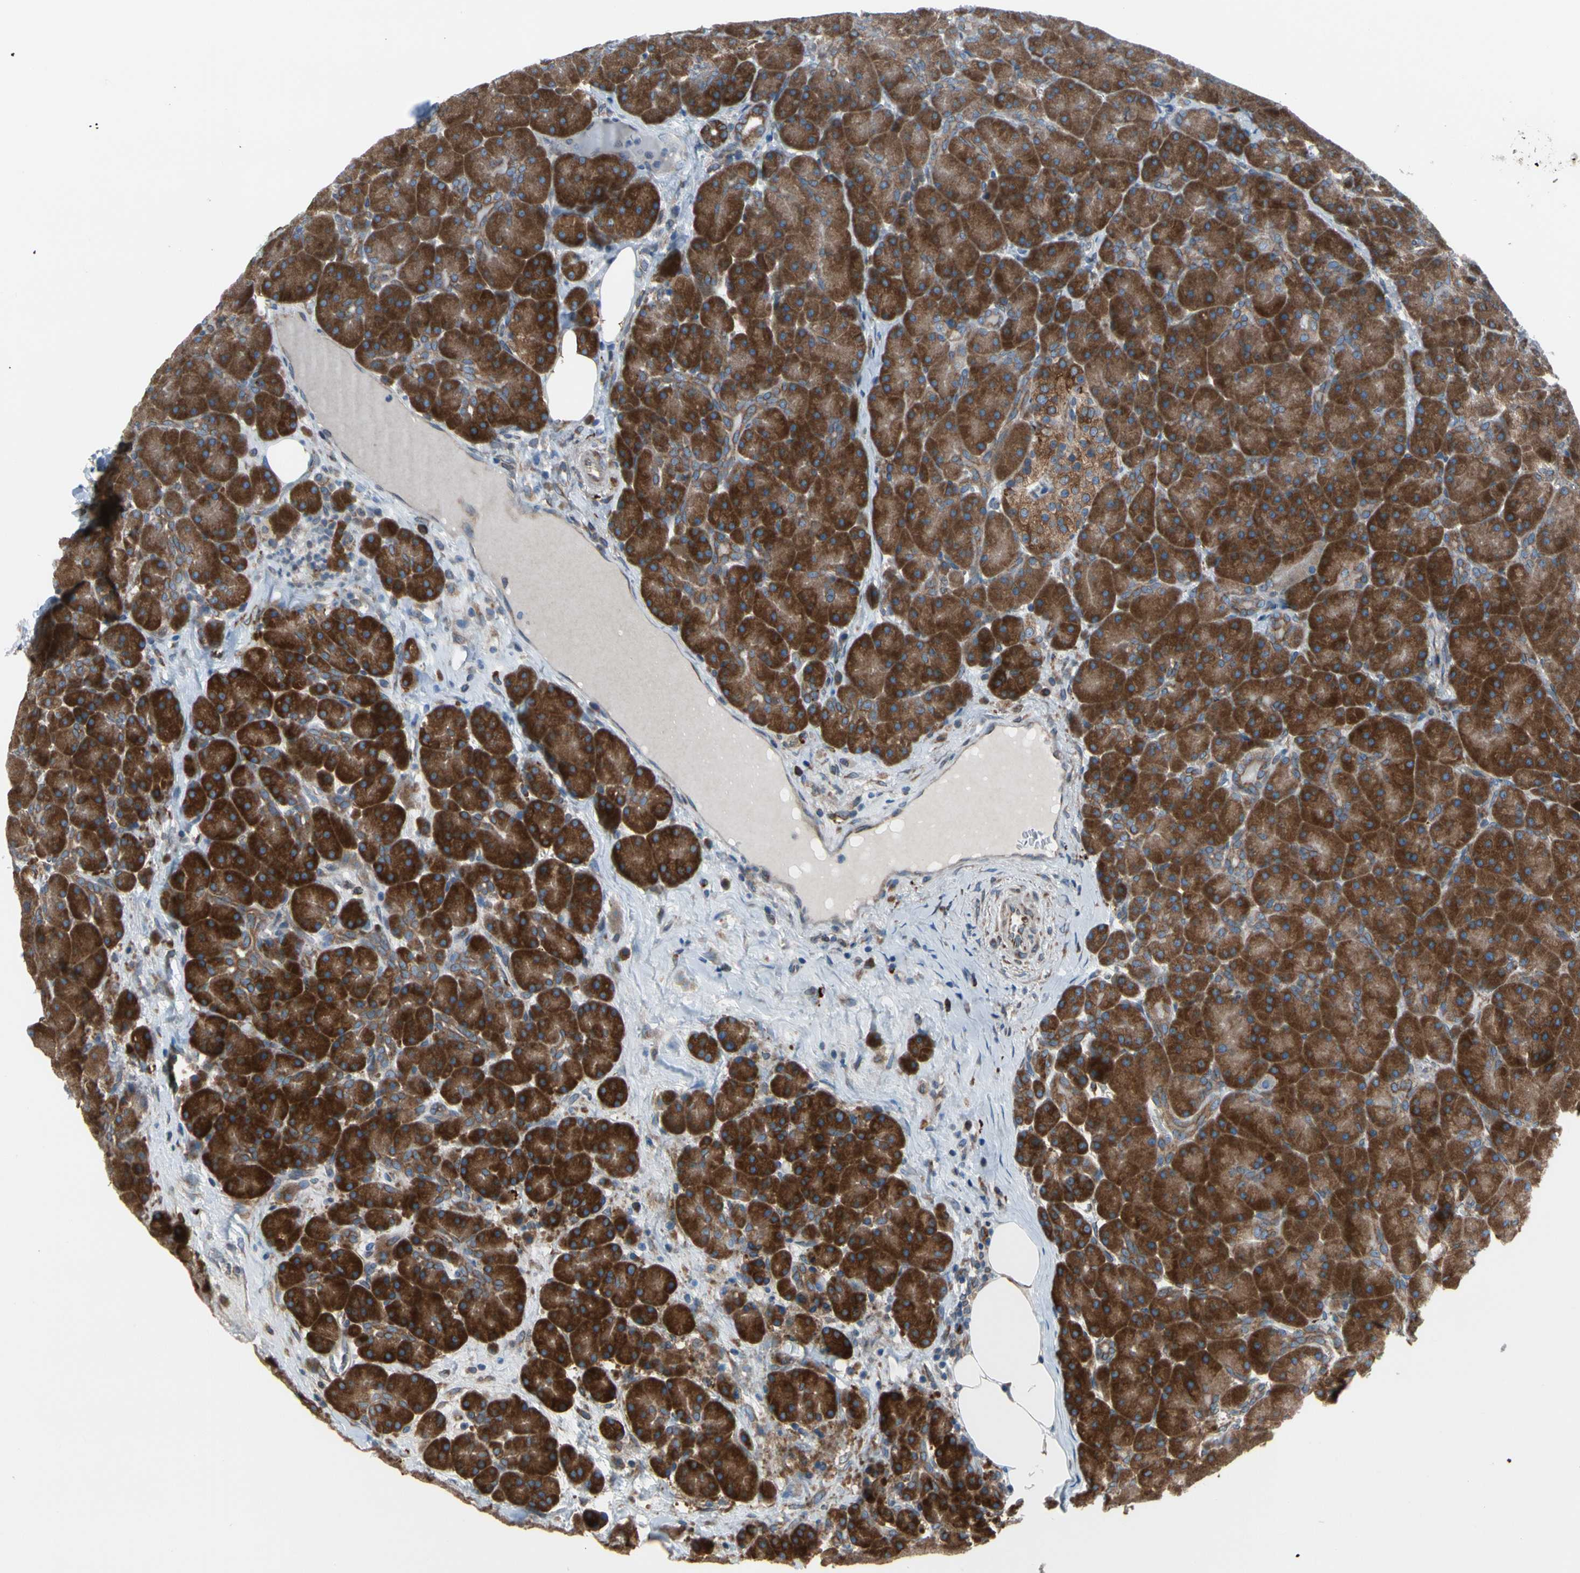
{"staining": {"intensity": "strong", "quantity": ">75%", "location": "cytoplasmic/membranous"}, "tissue": "pancreas", "cell_type": "Exocrine glandular cells", "image_type": "normal", "snomed": [{"axis": "morphology", "description": "Normal tissue, NOS"}, {"axis": "topography", "description": "Pancreas"}], "caption": "There is high levels of strong cytoplasmic/membranous expression in exocrine glandular cells of benign pancreas, as demonstrated by immunohistochemical staining (brown color).", "gene": "CLCC1", "patient": {"sex": "male", "age": 66}}